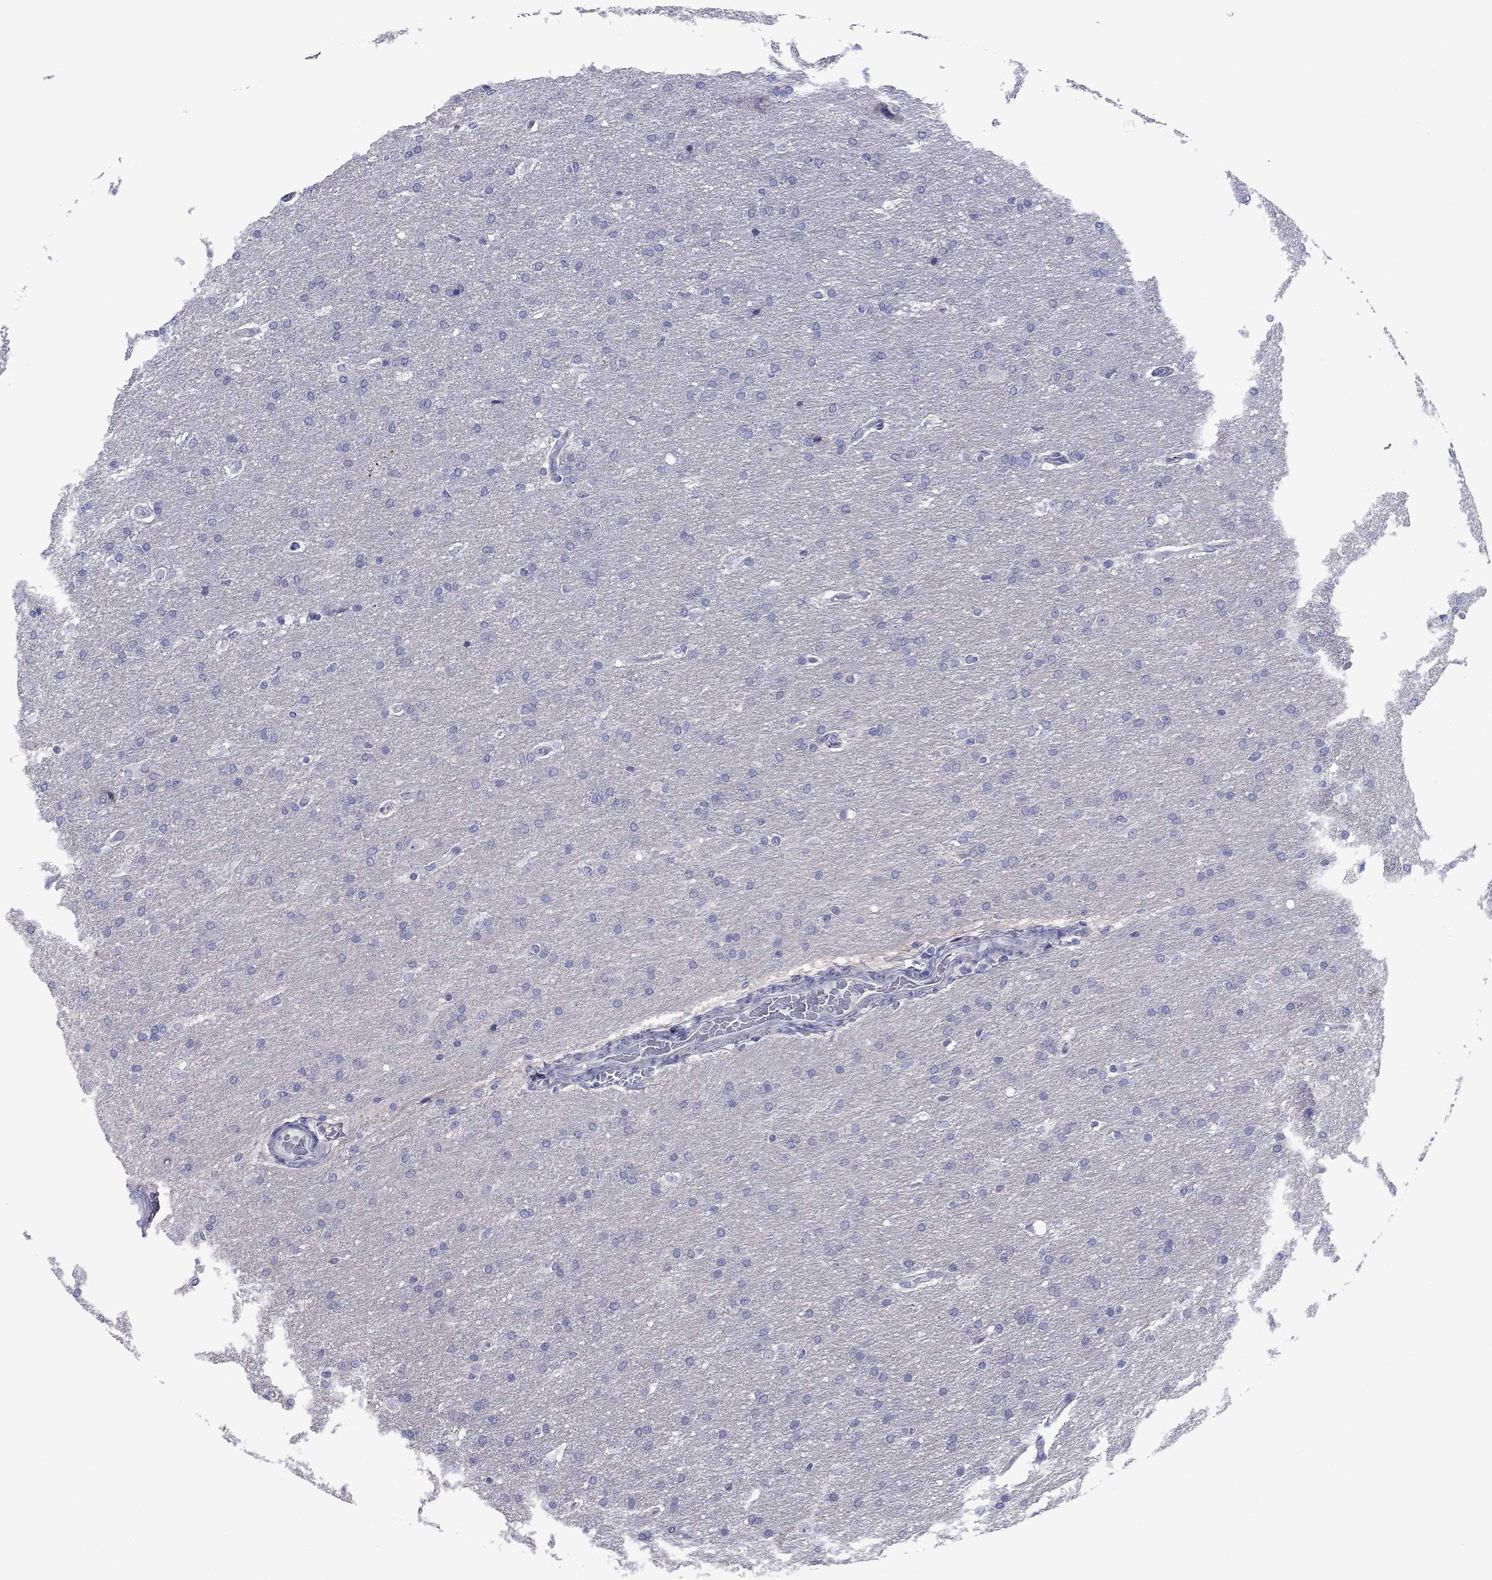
{"staining": {"intensity": "negative", "quantity": "none", "location": "none"}, "tissue": "glioma", "cell_type": "Tumor cells", "image_type": "cancer", "snomed": [{"axis": "morphology", "description": "Glioma, malignant, Low grade"}, {"axis": "topography", "description": "Brain"}], "caption": "Protein analysis of low-grade glioma (malignant) shows no significant positivity in tumor cells.", "gene": "GRK7", "patient": {"sex": "female", "age": 37}}